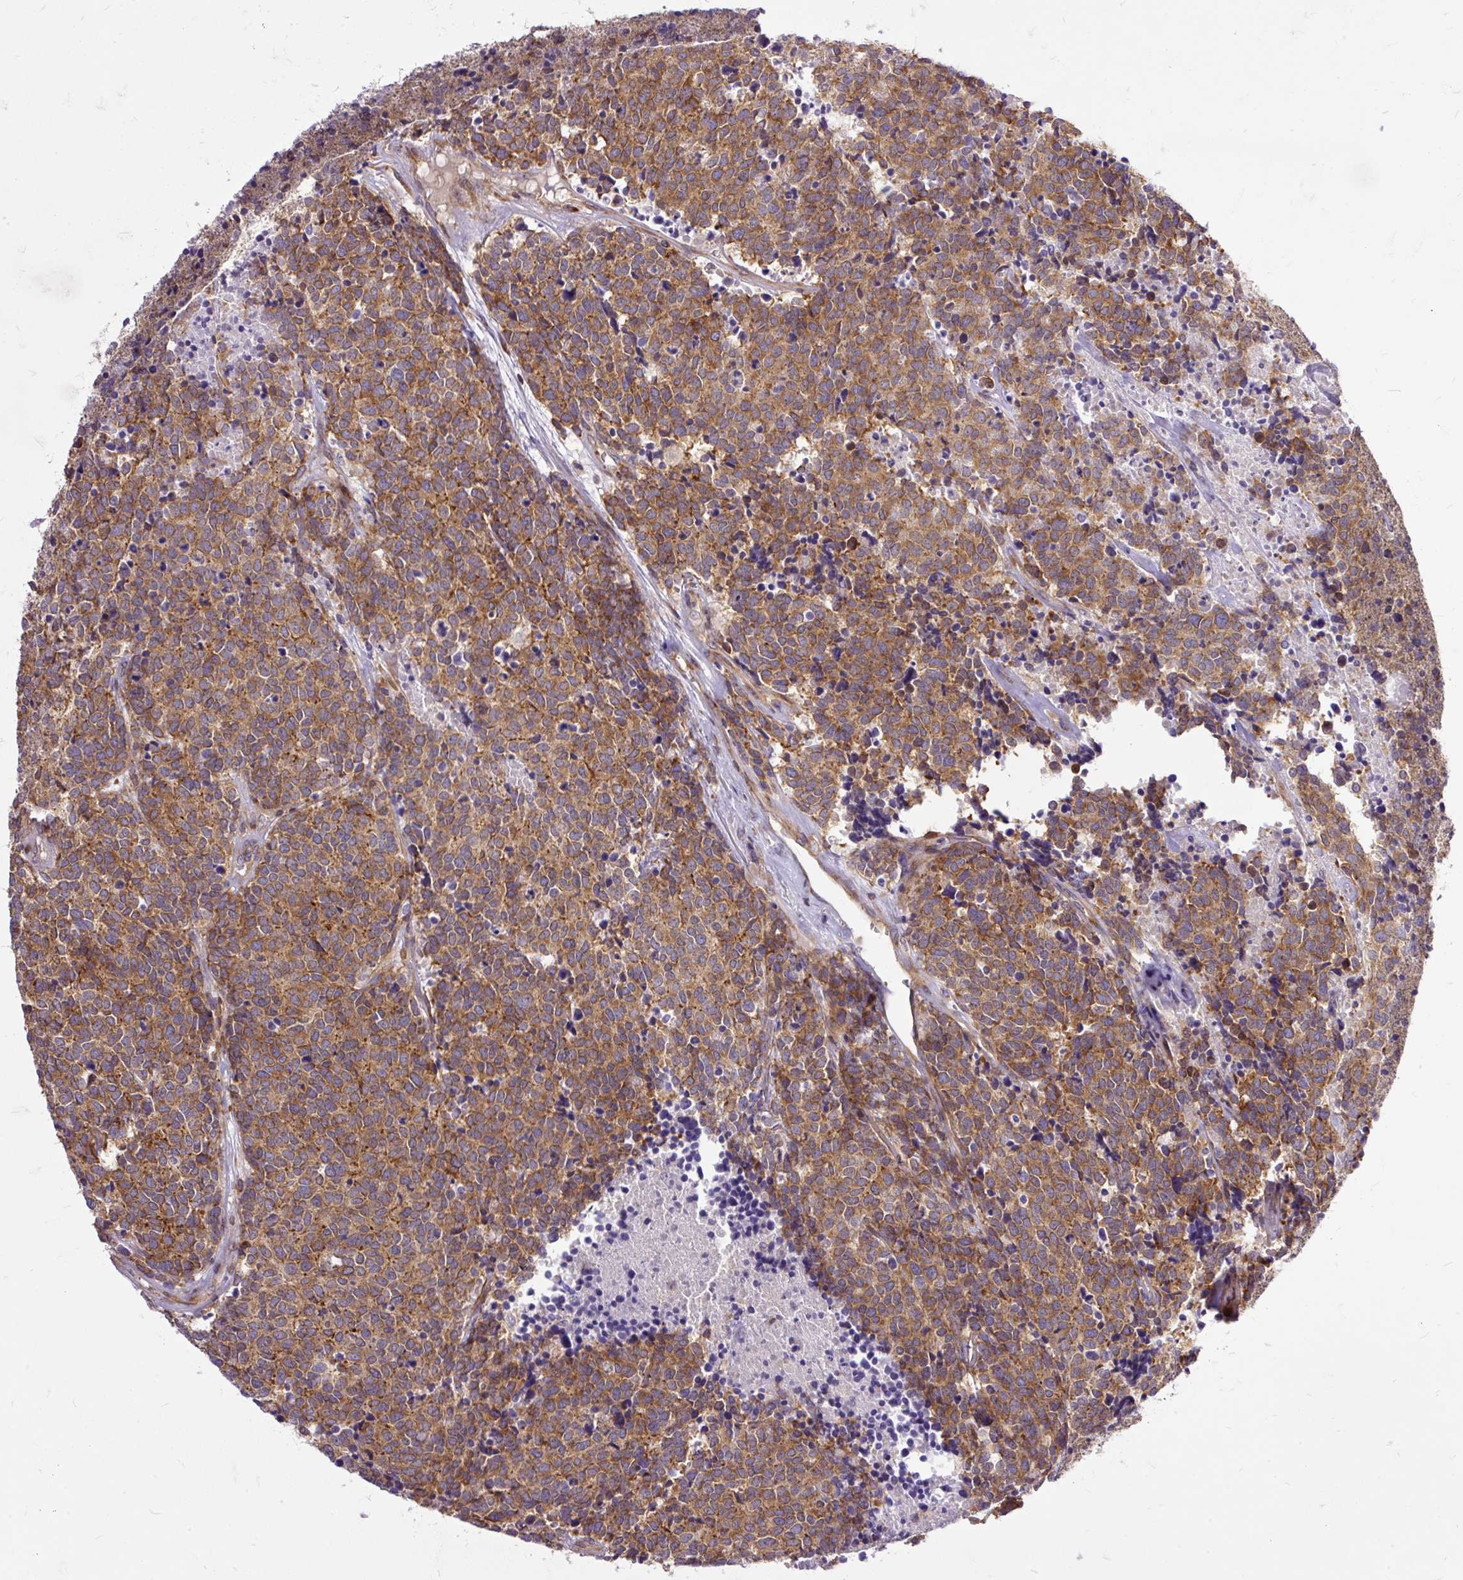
{"staining": {"intensity": "strong", "quantity": ">75%", "location": "cytoplasmic/membranous"}, "tissue": "carcinoid", "cell_type": "Tumor cells", "image_type": "cancer", "snomed": [{"axis": "morphology", "description": "Carcinoid, malignant, NOS"}, {"axis": "topography", "description": "Skin"}], "caption": "A high amount of strong cytoplasmic/membranous positivity is present in about >75% of tumor cells in carcinoid tissue.", "gene": "TRIM17", "patient": {"sex": "female", "age": 79}}